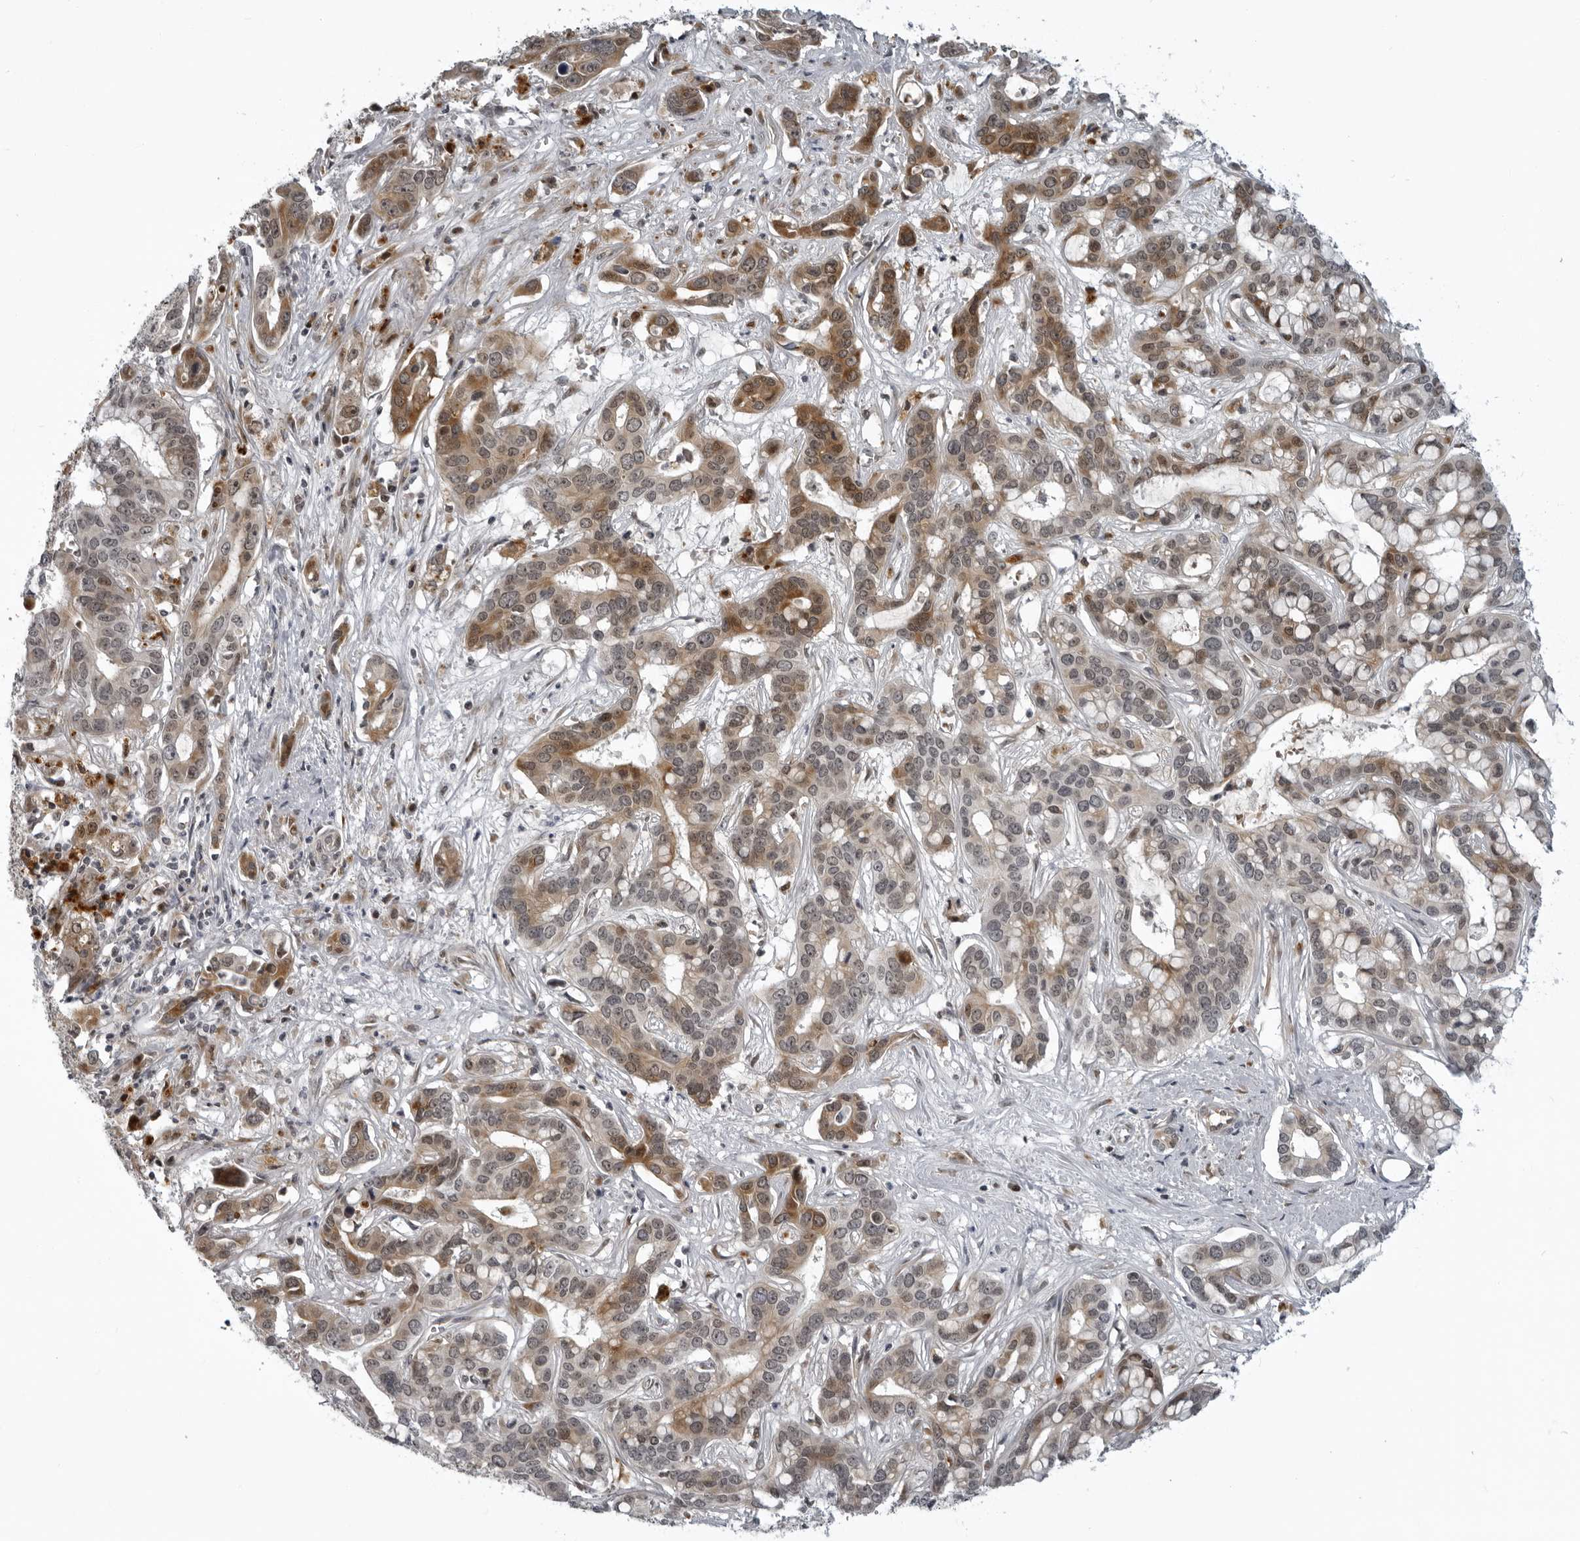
{"staining": {"intensity": "moderate", "quantity": ">75%", "location": "cytoplasmic/membranous"}, "tissue": "liver cancer", "cell_type": "Tumor cells", "image_type": "cancer", "snomed": [{"axis": "morphology", "description": "Cholangiocarcinoma"}, {"axis": "topography", "description": "Liver"}], "caption": "Liver cholangiocarcinoma tissue reveals moderate cytoplasmic/membranous positivity in approximately >75% of tumor cells", "gene": "THOP1", "patient": {"sex": "female", "age": 65}}